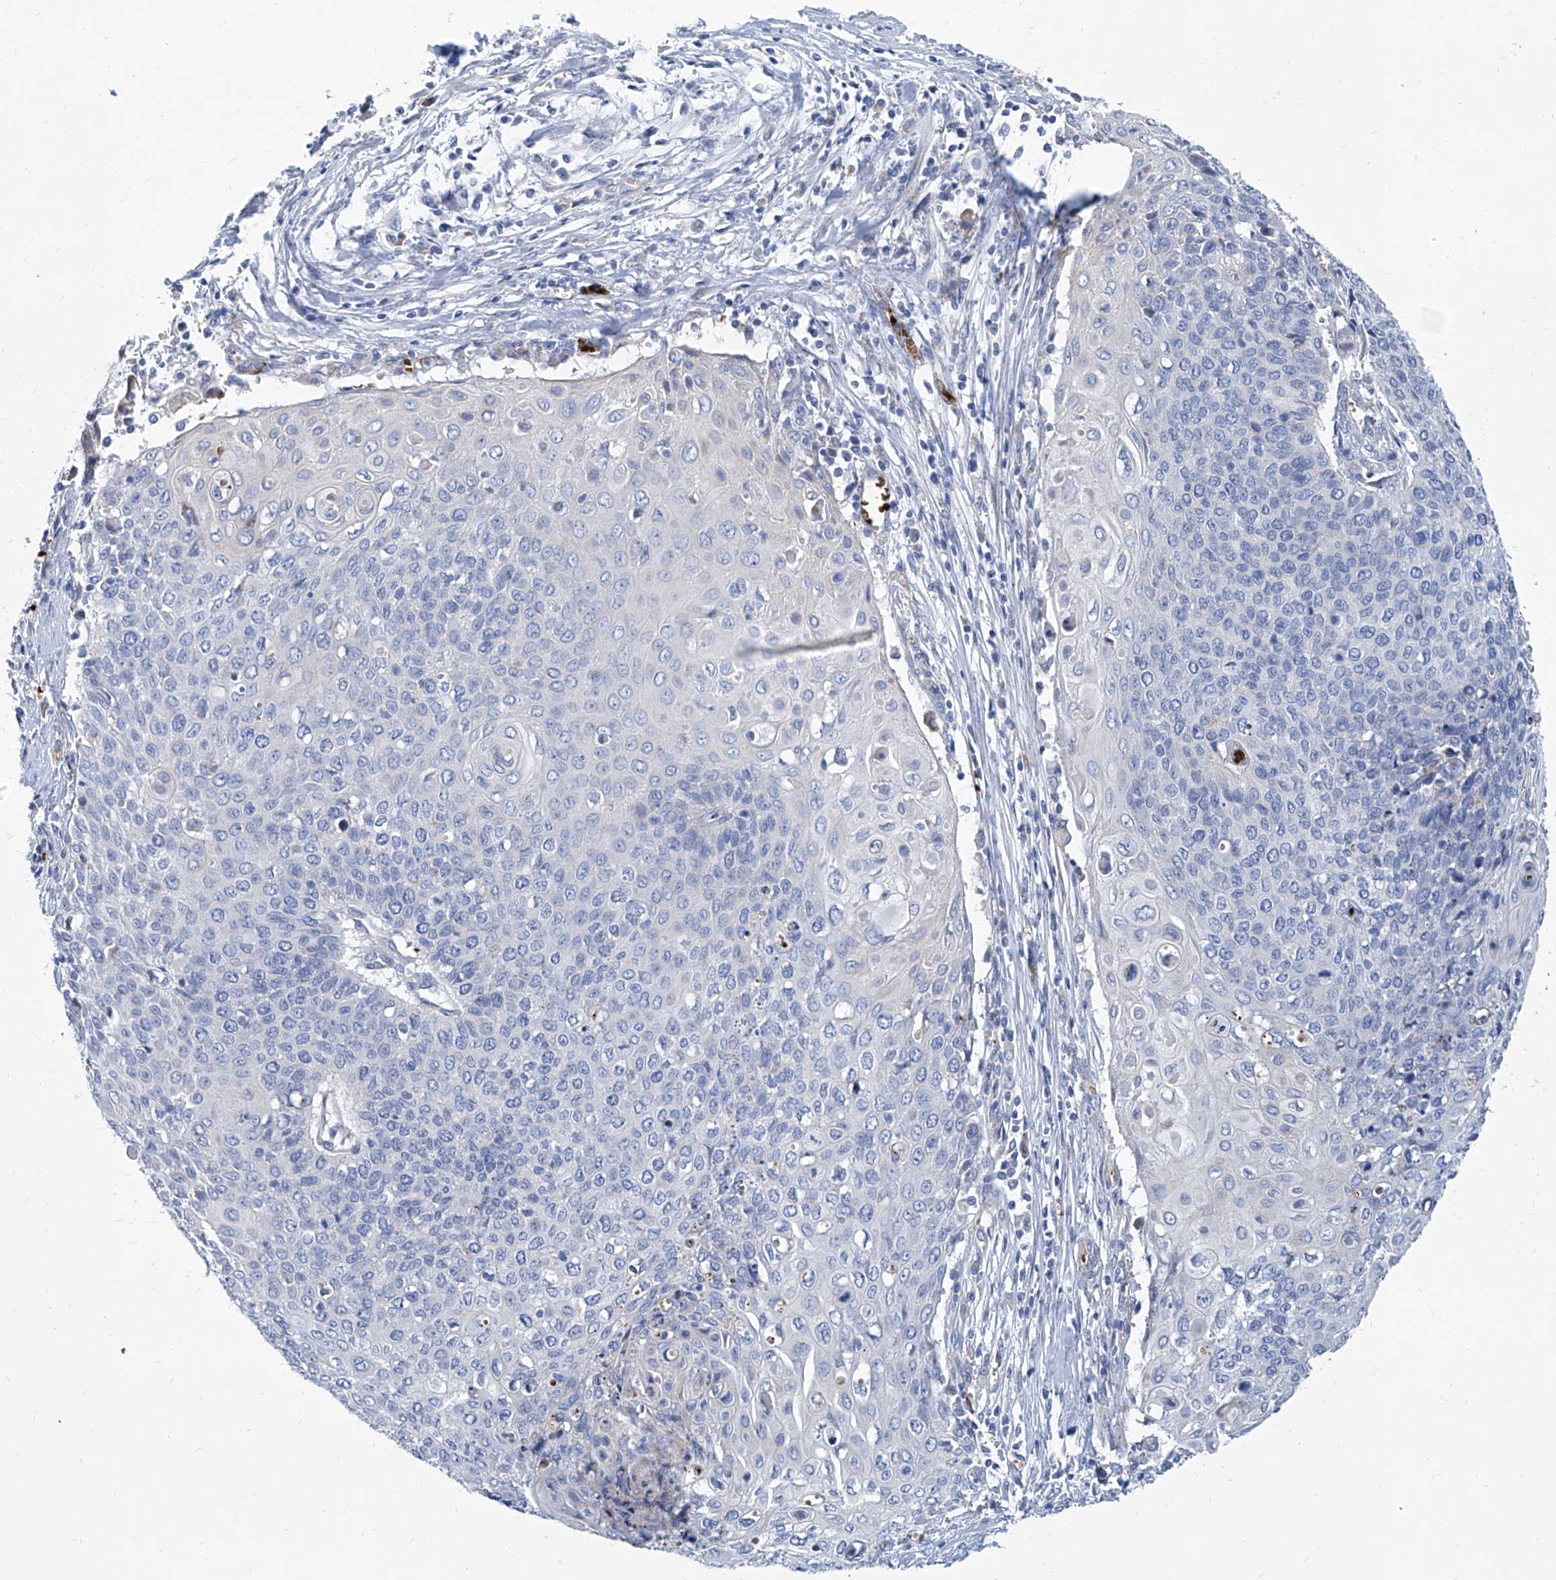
{"staining": {"intensity": "negative", "quantity": "none", "location": "none"}, "tissue": "cervical cancer", "cell_type": "Tumor cells", "image_type": "cancer", "snomed": [{"axis": "morphology", "description": "Squamous cell carcinoma, NOS"}, {"axis": "topography", "description": "Cervix"}], "caption": "An IHC micrograph of cervical squamous cell carcinoma is shown. There is no staining in tumor cells of cervical squamous cell carcinoma.", "gene": "FPR2", "patient": {"sex": "female", "age": 39}}